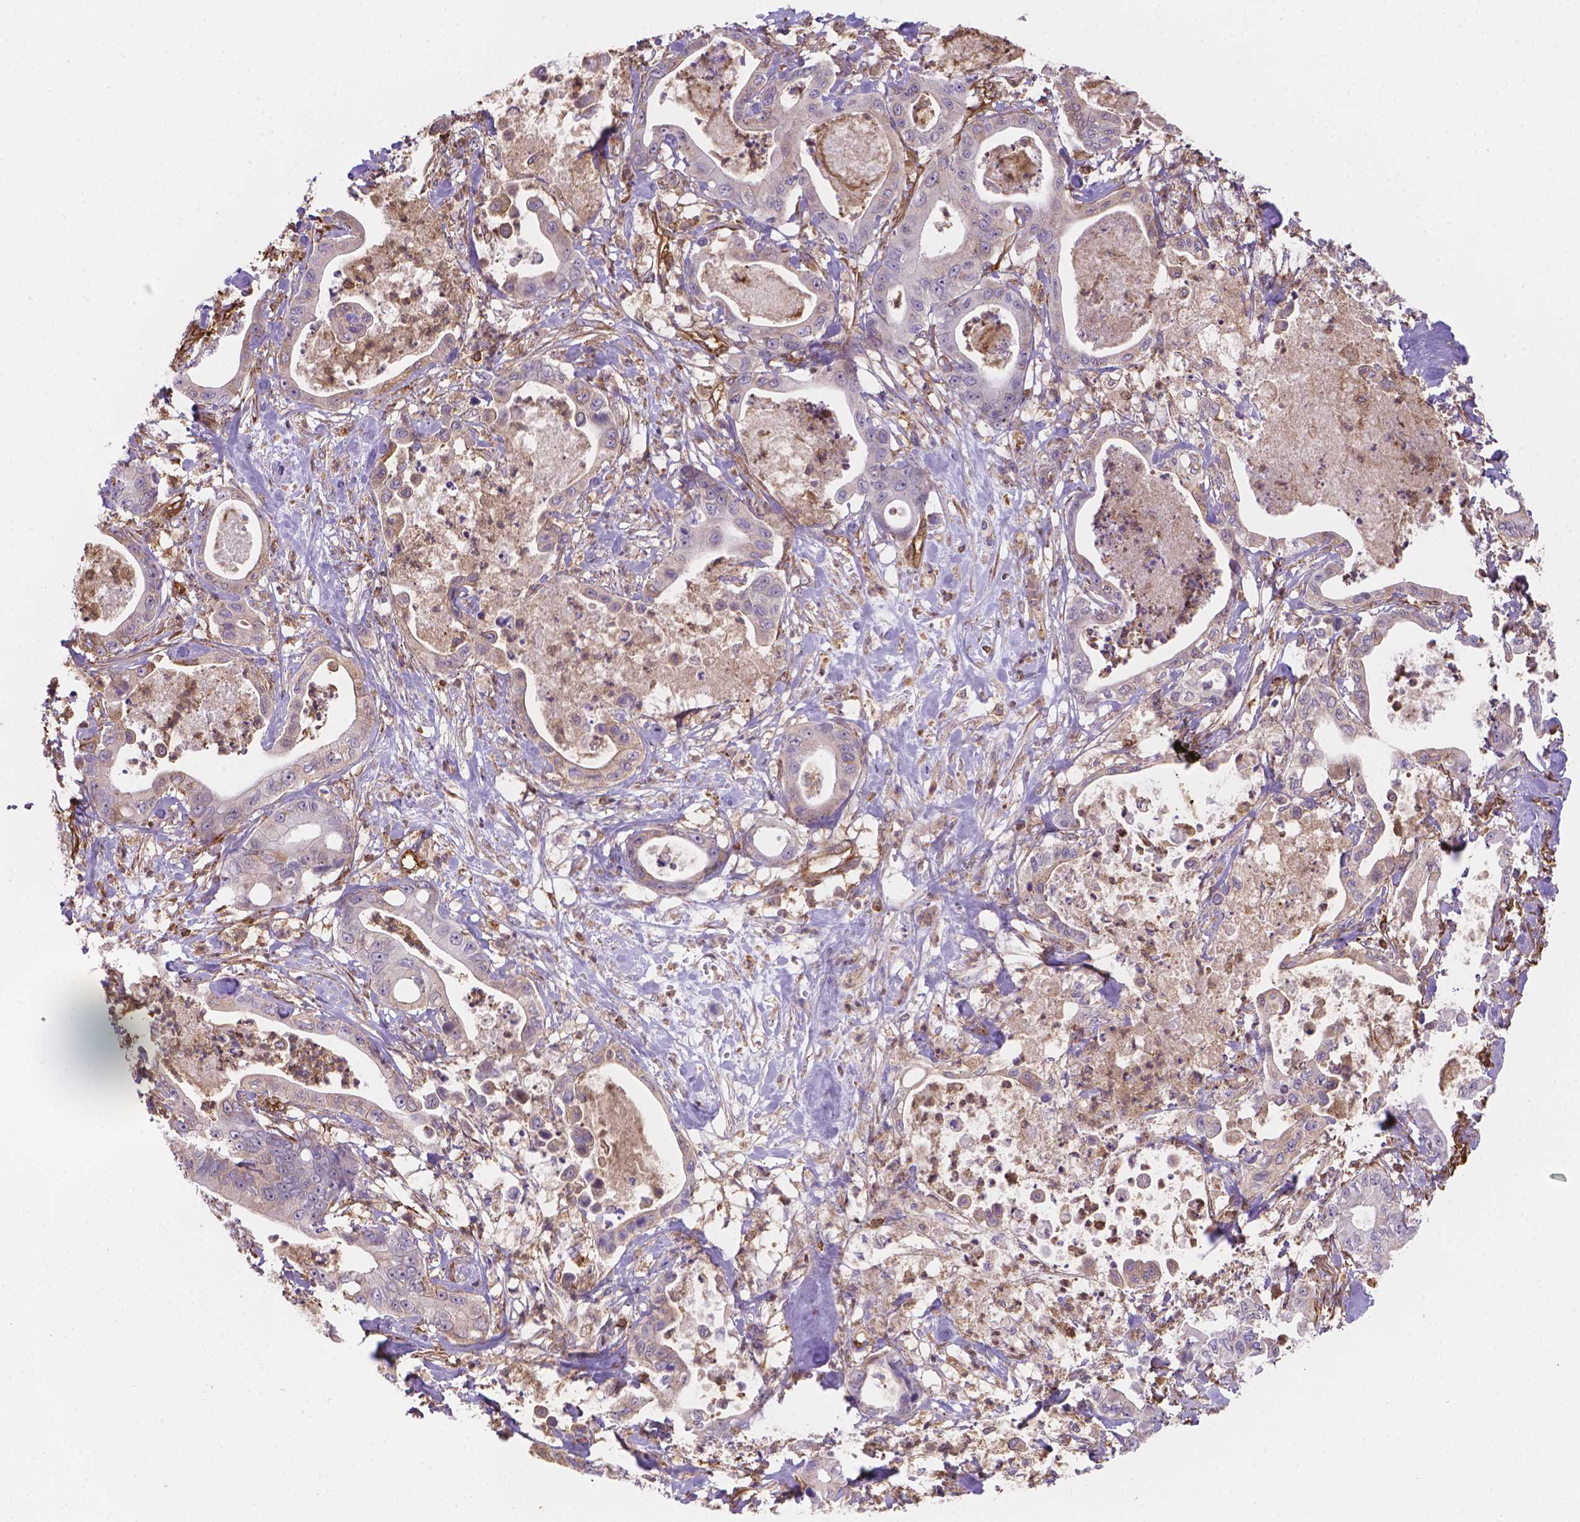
{"staining": {"intensity": "weak", "quantity": "<25%", "location": "cytoplasmic/membranous"}, "tissue": "pancreatic cancer", "cell_type": "Tumor cells", "image_type": "cancer", "snomed": [{"axis": "morphology", "description": "Adenocarcinoma, NOS"}, {"axis": "topography", "description": "Pancreas"}], "caption": "A high-resolution image shows immunohistochemistry (IHC) staining of pancreatic adenocarcinoma, which shows no significant staining in tumor cells.", "gene": "DMWD", "patient": {"sex": "male", "age": 71}}